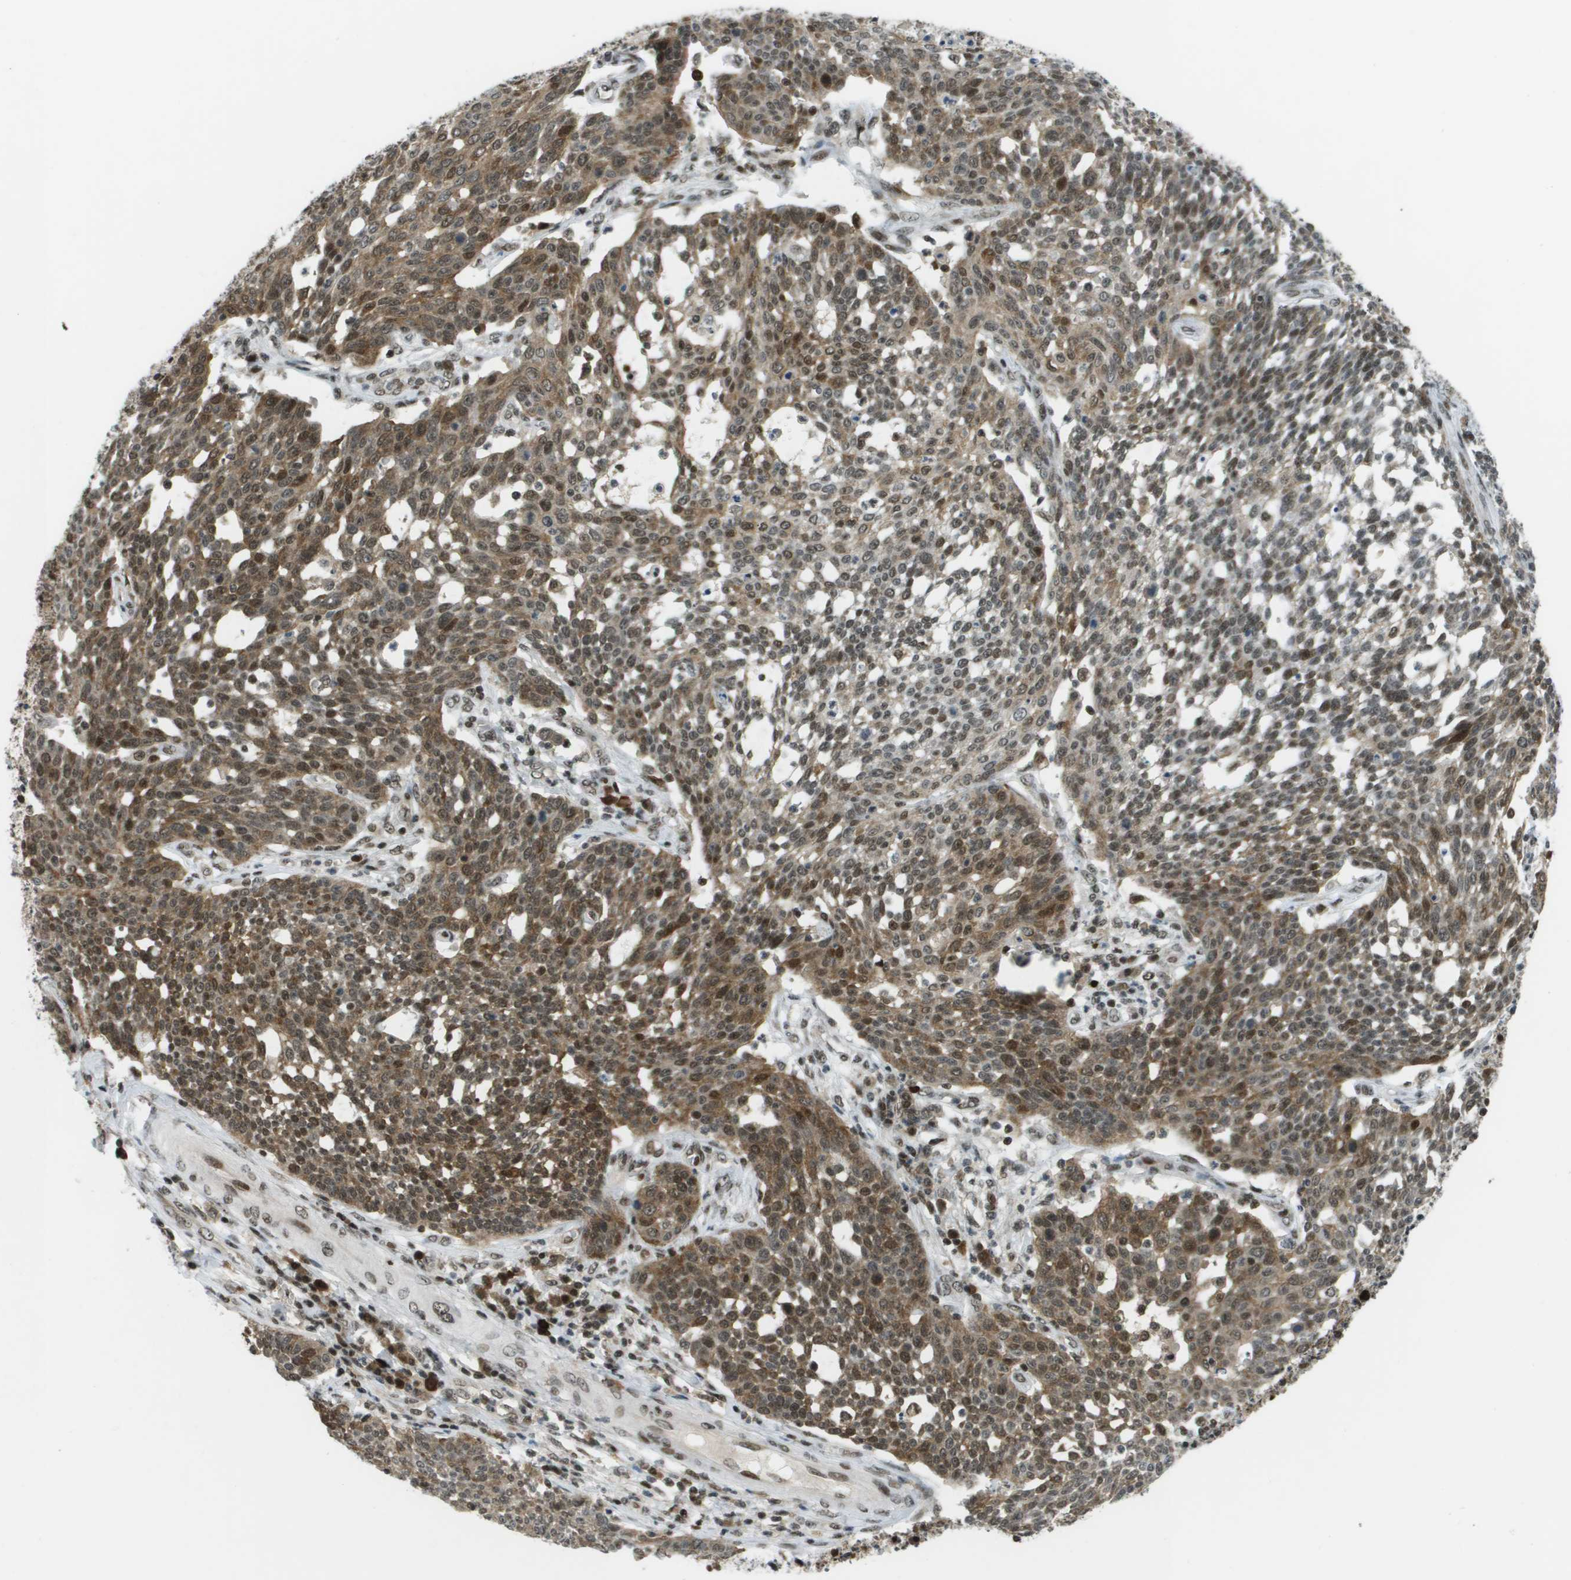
{"staining": {"intensity": "moderate", "quantity": ">75%", "location": "cytoplasmic/membranous,nuclear"}, "tissue": "cervical cancer", "cell_type": "Tumor cells", "image_type": "cancer", "snomed": [{"axis": "morphology", "description": "Squamous cell carcinoma, NOS"}, {"axis": "topography", "description": "Cervix"}], "caption": "Protein expression analysis of human cervical squamous cell carcinoma reveals moderate cytoplasmic/membranous and nuclear expression in approximately >75% of tumor cells.", "gene": "IRF7", "patient": {"sex": "female", "age": 34}}